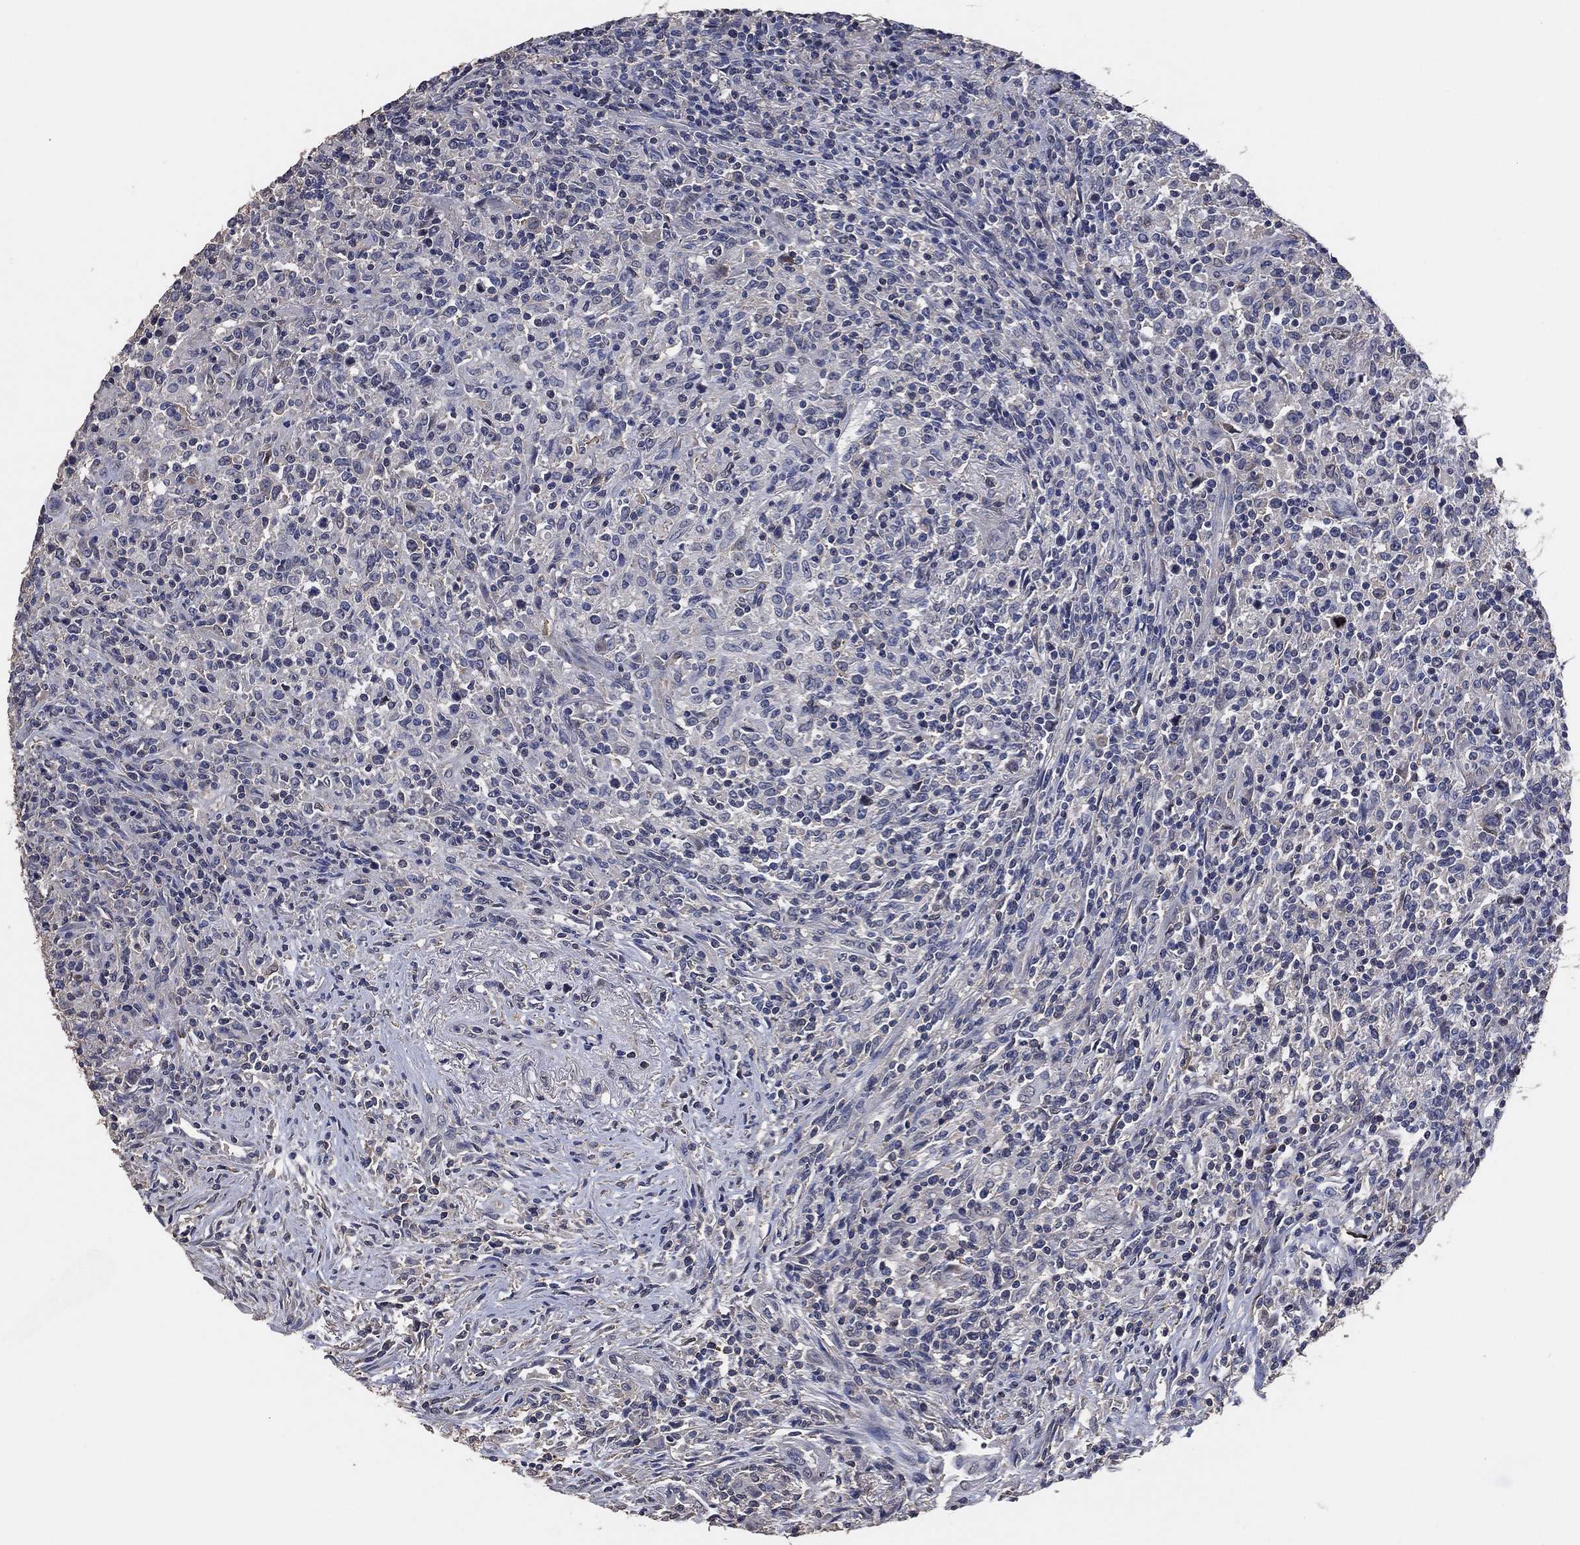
{"staining": {"intensity": "negative", "quantity": "none", "location": "none"}, "tissue": "lymphoma", "cell_type": "Tumor cells", "image_type": "cancer", "snomed": [{"axis": "morphology", "description": "Malignant lymphoma, non-Hodgkin's type, High grade"}, {"axis": "topography", "description": "Lung"}], "caption": "High power microscopy micrograph of an immunohistochemistry (IHC) photomicrograph of lymphoma, revealing no significant staining in tumor cells.", "gene": "KLK5", "patient": {"sex": "male", "age": 79}}